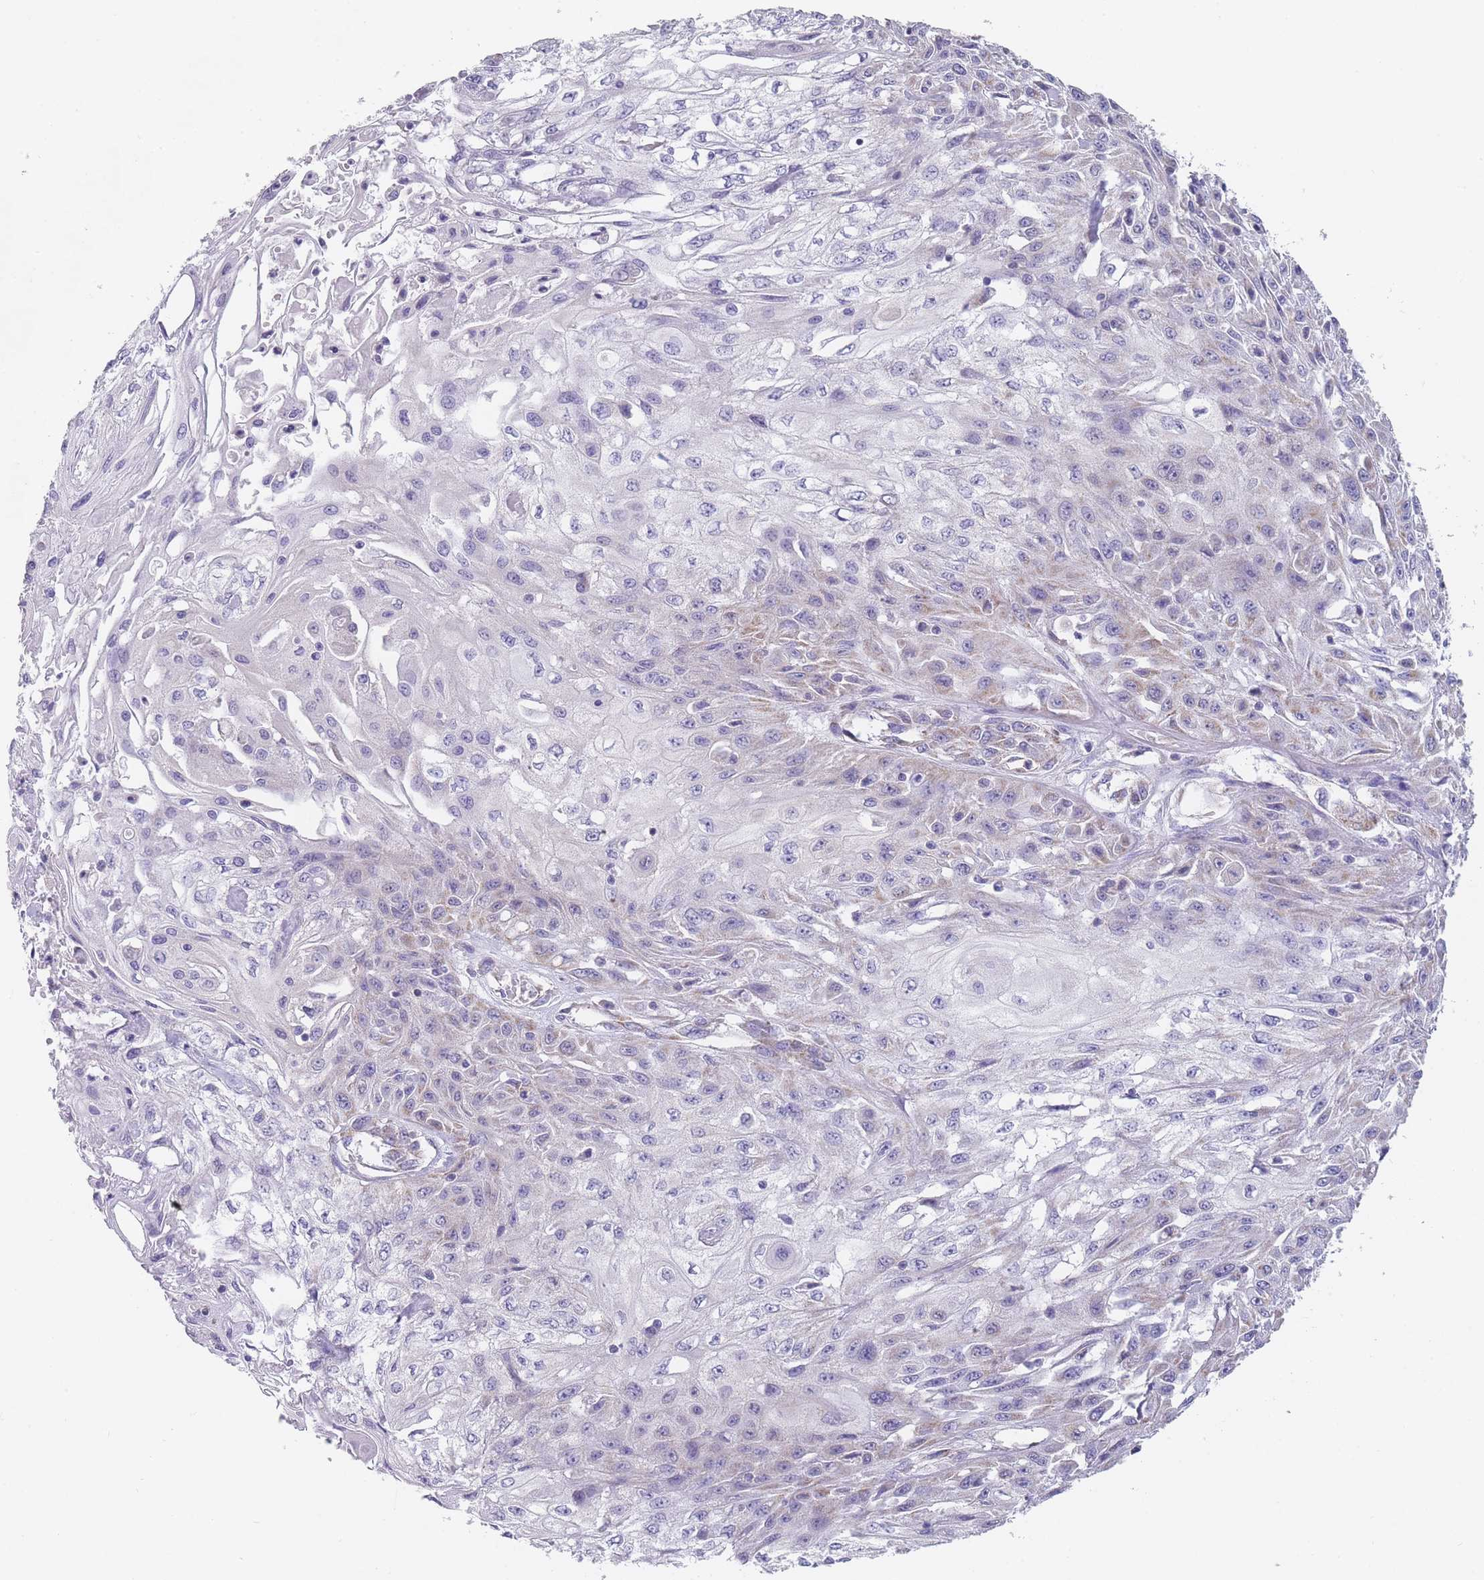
{"staining": {"intensity": "weak", "quantity": "<25%", "location": "cytoplasmic/membranous"}, "tissue": "skin cancer", "cell_type": "Tumor cells", "image_type": "cancer", "snomed": [{"axis": "morphology", "description": "Squamous cell carcinoma, NOS"}, {"axis": "morphology", "description": "Squamous cell carcinoma, metastatic, NOS"}, {"axis": "topography", "description": "Skin"}, {"axis": "topography", "description": "Lymph node"}], "caption": "There is no significant expression in tumor cells of skin cancer.", "gene": "MRPS14", "patient": {"sex": "male", "age": 75}}